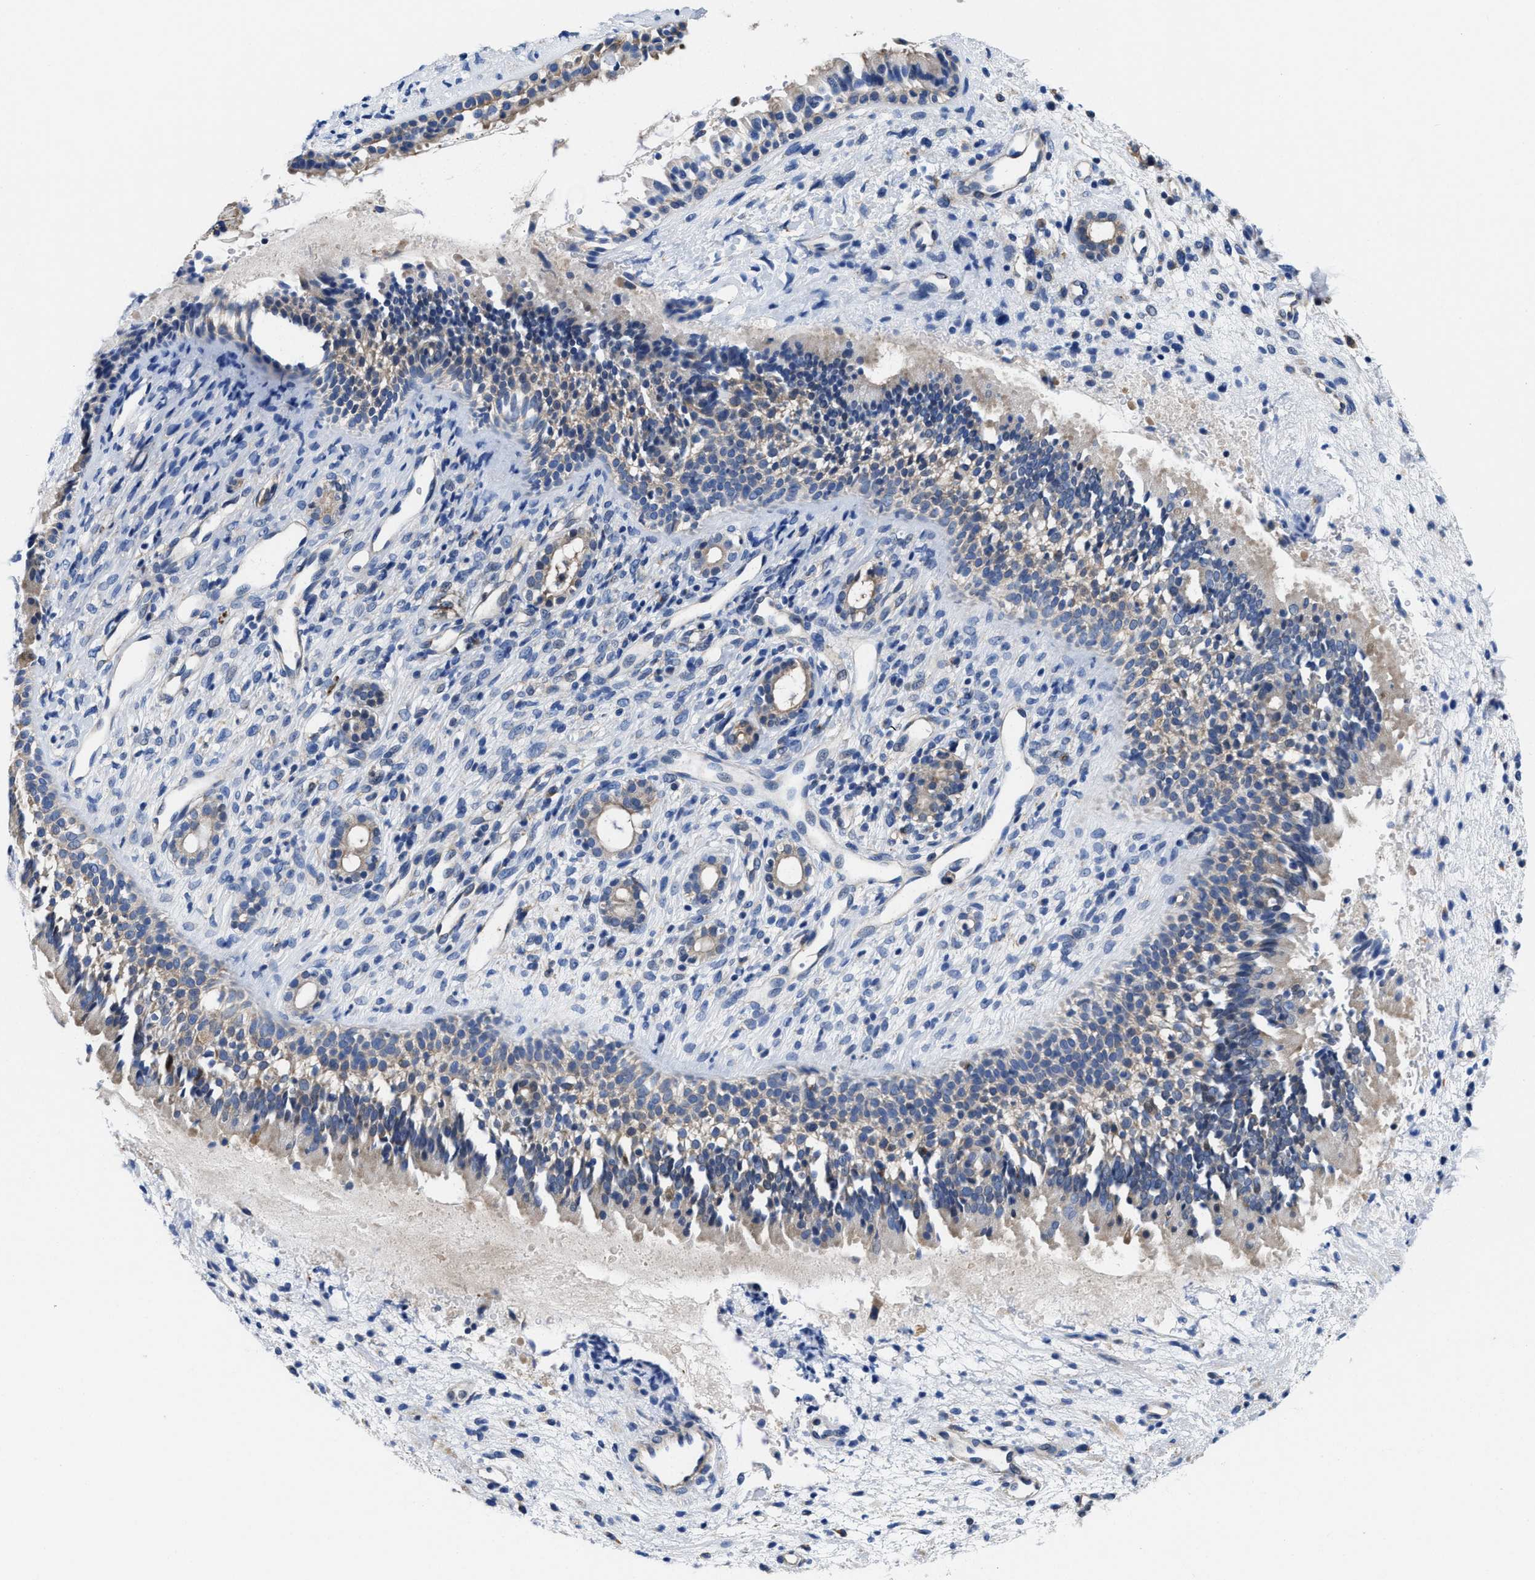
{"staining": {"intensity": "weak", "quantity": "25%-75%", "location": "cytoplasmic/membranous"}, "tissue": "nasopharynx", "cell_type": "Respiratory epithelial cells", "image_type": "normal", "snomed": [{"axis": "morphology", "description": "Normal tissue, NOS"}, {"axis": "topography", "description": "Nasopharynx"}], "caption": "A micrograph showing weak cytoplasmic/membranous expression in about 25%-75% of respiratory epithelial cells in benign nasopharynx, as visualized by brown immunohistochemical staining.", "gene": "TMEM30A", "patient": {"sex": "male", "age": 22}}